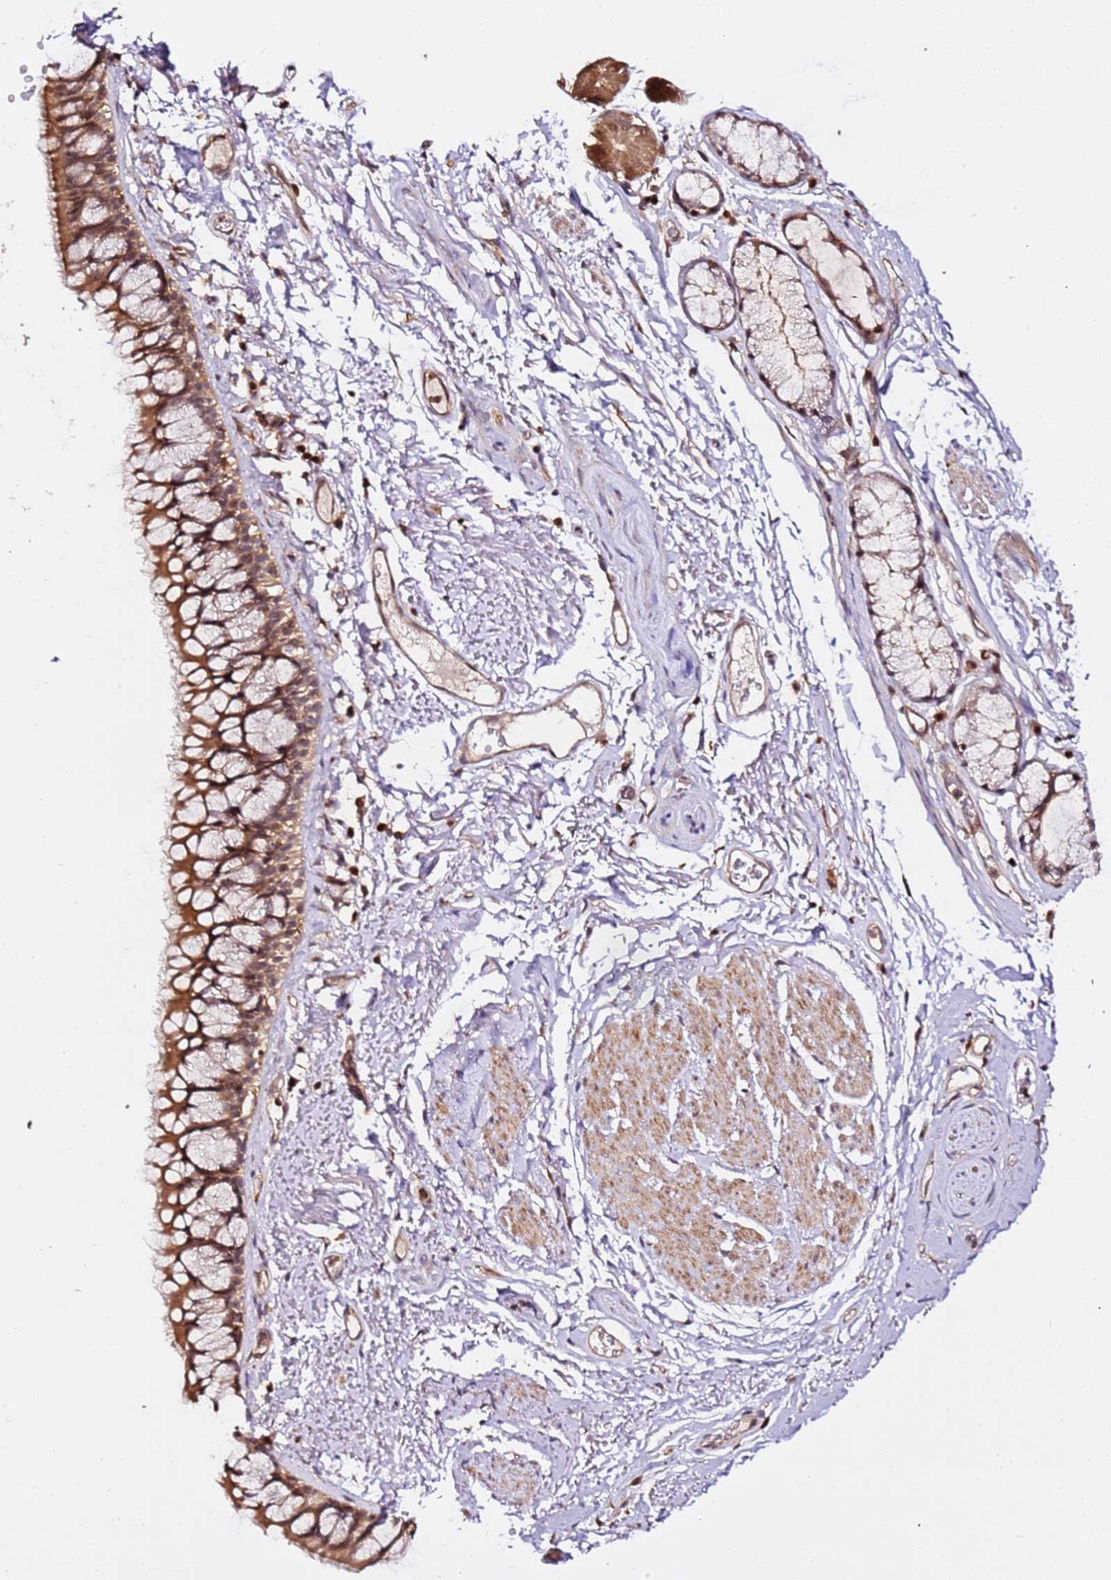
{"staining": {"intensity": "moderate", "quantity": ">75%", "location": "cytoplasmic/membranous"}, "tissue": "bronchus", "cell_type": "Respiratory epithelial cells", "image_type": "normal", "snomed": [{"axis": "morphology", "description": "Normal tissue, NOS"}, {"axis": "topography", "description": "Cartilage tissue"}, {"axis": "topography", "description": "Bronchus"}], "caption": "Protein analysis of unremarkable bronchus exhibits moderate cytoplasmic/membranous staining in approximately >75% of respiratory epithelial cells.", "gene": "OR5V1", "patient": {"sex": "female", "age": 73}}